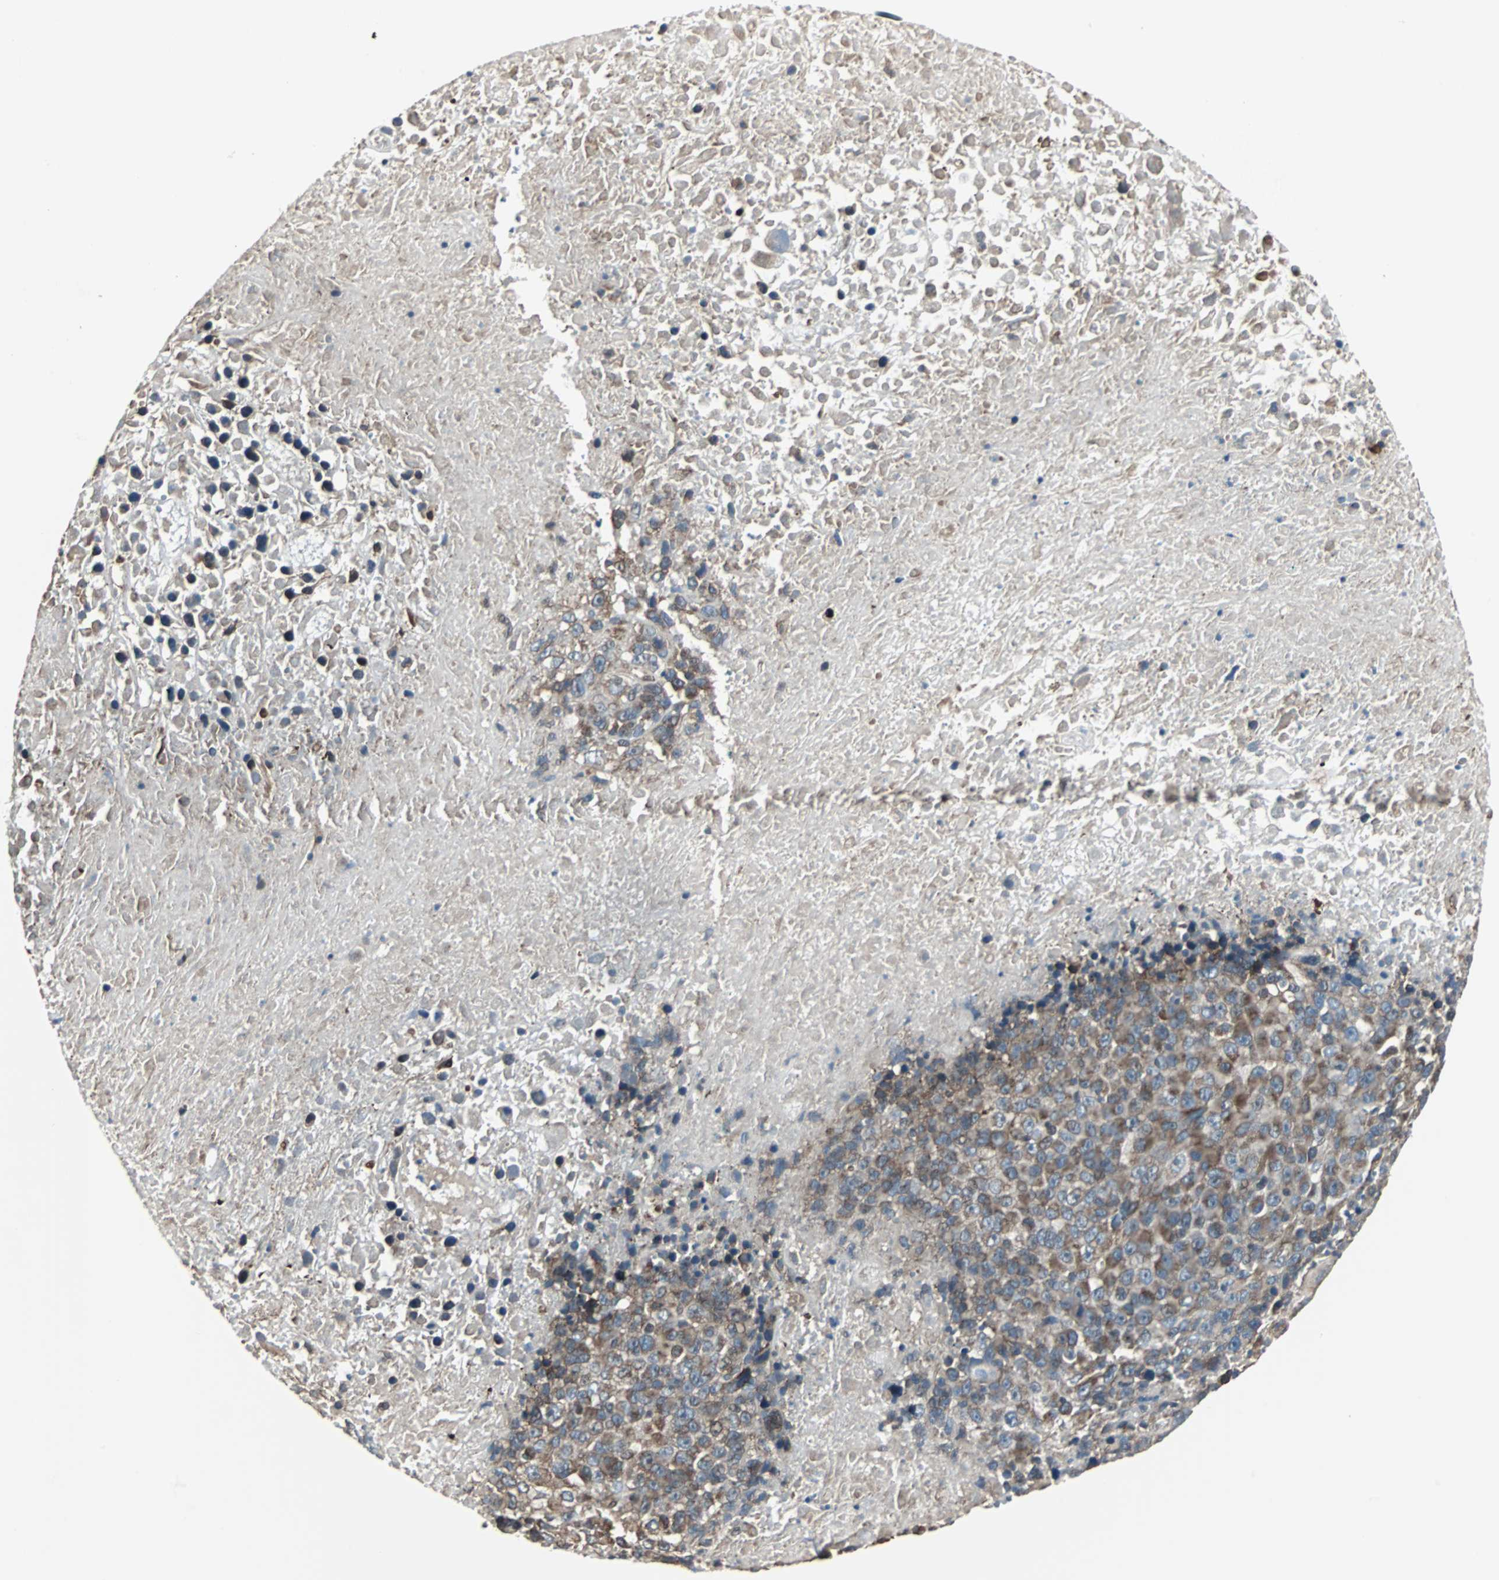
{"staining": {"intensity": "moderate", "quantity": "25%-75%", "location": "cytoplasmic/membranous"}, "tissue": "melanoma", "cell_type": "Tumor cells", "image_type": "cancer", "snomed": [{"axis": "morphology", "description": "Malignant melanoma, Metastatic site"}, {"axis": "topography", "description": "Cerebral cortex"}], "caption": "Tumor cells demonstrate medium levels of moderate cytoplasmic/membranous expression in approximately 25%-75% of cells in human melanoma. The protein is stained brown, and the nuclei are stained in blue (DAB IHC with brightfield microscopy, high magnification).", "gene": "CHP1", "patient": {"sex": "female", "age": 52}}